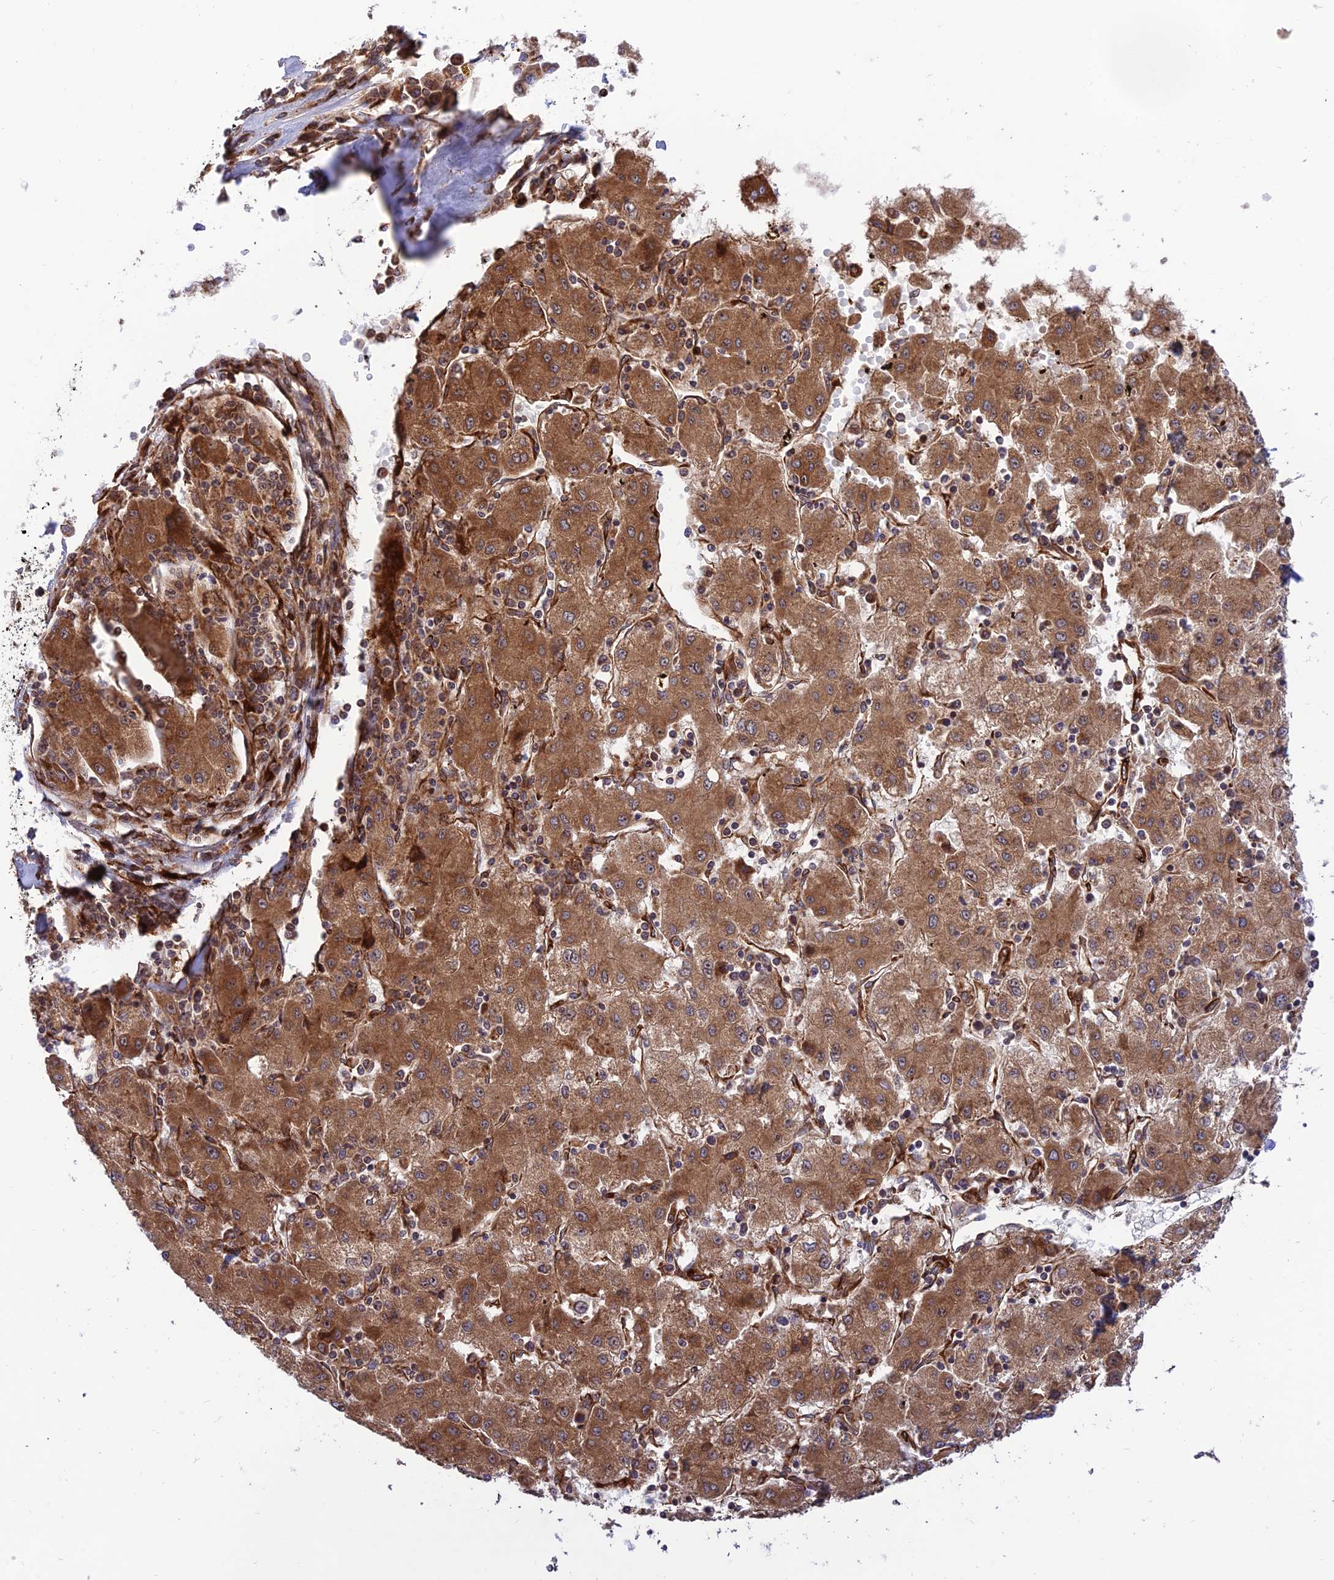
{"staining": {"intensity": "moderate", "quantity": ">75%", "location": "cytoplasmic/membranous,nuclear"}, "tissue": "liver cancer", "cell_type": "Tumor cells", "image_type": "cancer", "snomed": [{"axis": "morphology", "description": "Carcinoma, Hepatocellular, NOS"}, {"axis": "topography", "description": "Liver"}], "caption": "Protein expression by immunohistochemistry displays moderate cytoplasmic/membranous and nuclear staining in about >75% of tumor cells in liver cancer.", "gene": "CRTAP", "patient": {"sex": "male", "age": 72}}